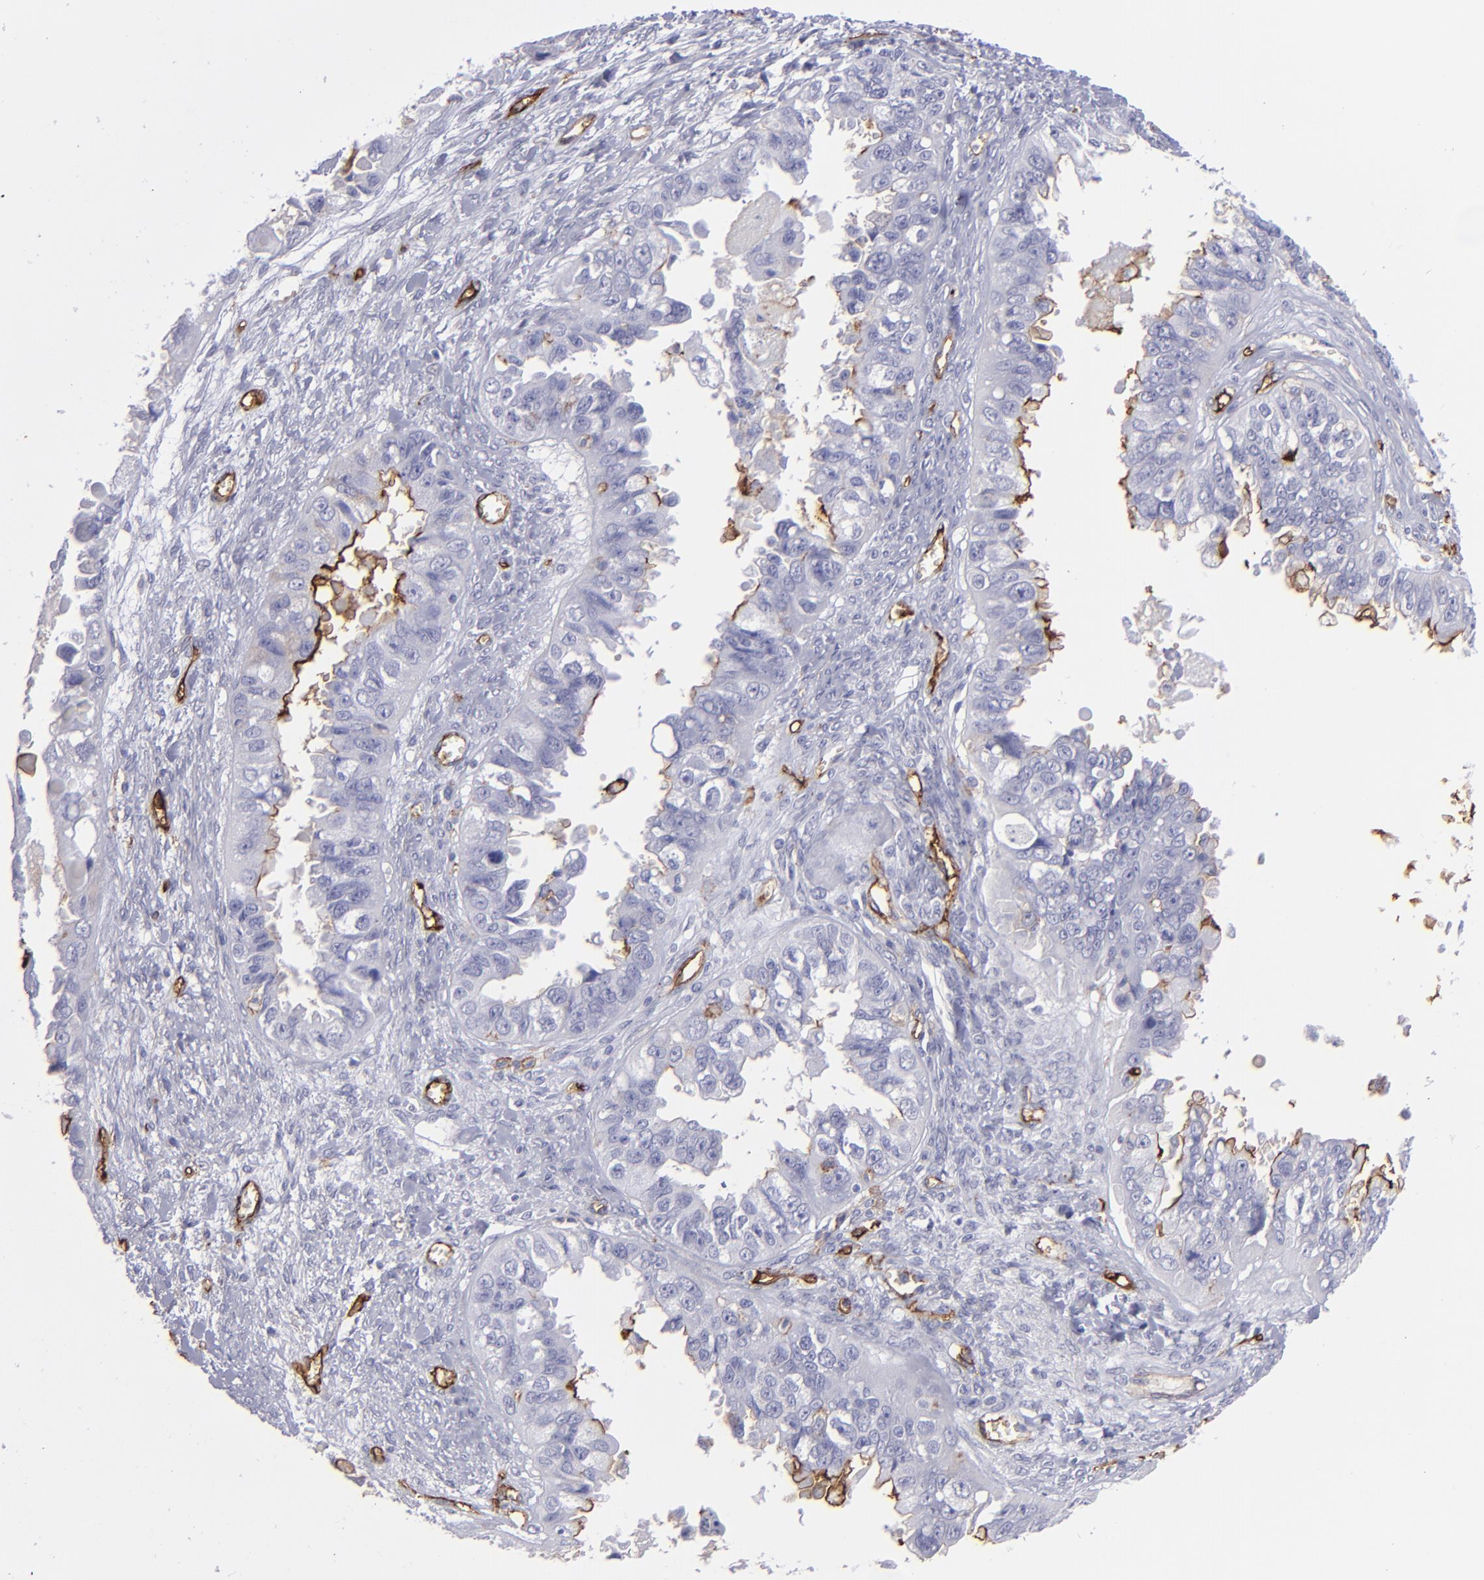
{"staining": {"intensity": "strong", "quantity": "<25%", "location": "cytoplasmic/membranous"}, "tissue": "ovarian cancer", "cell_type": "Tumor cells", "image_type": "cancer", "snomed": [{"axis": "morphology", "description": "Carcinoma, endometroid"}, {"axis": "topography", "description": "Ovary"}], "caption": "Ovarian cancer stained for a protein (brown) exhibits strong cytoplasmic/membranous positive positivity in approximately <25% of tumor cells.", "gene": "ACE", "patient": {"sex": "female", "age": 85}}